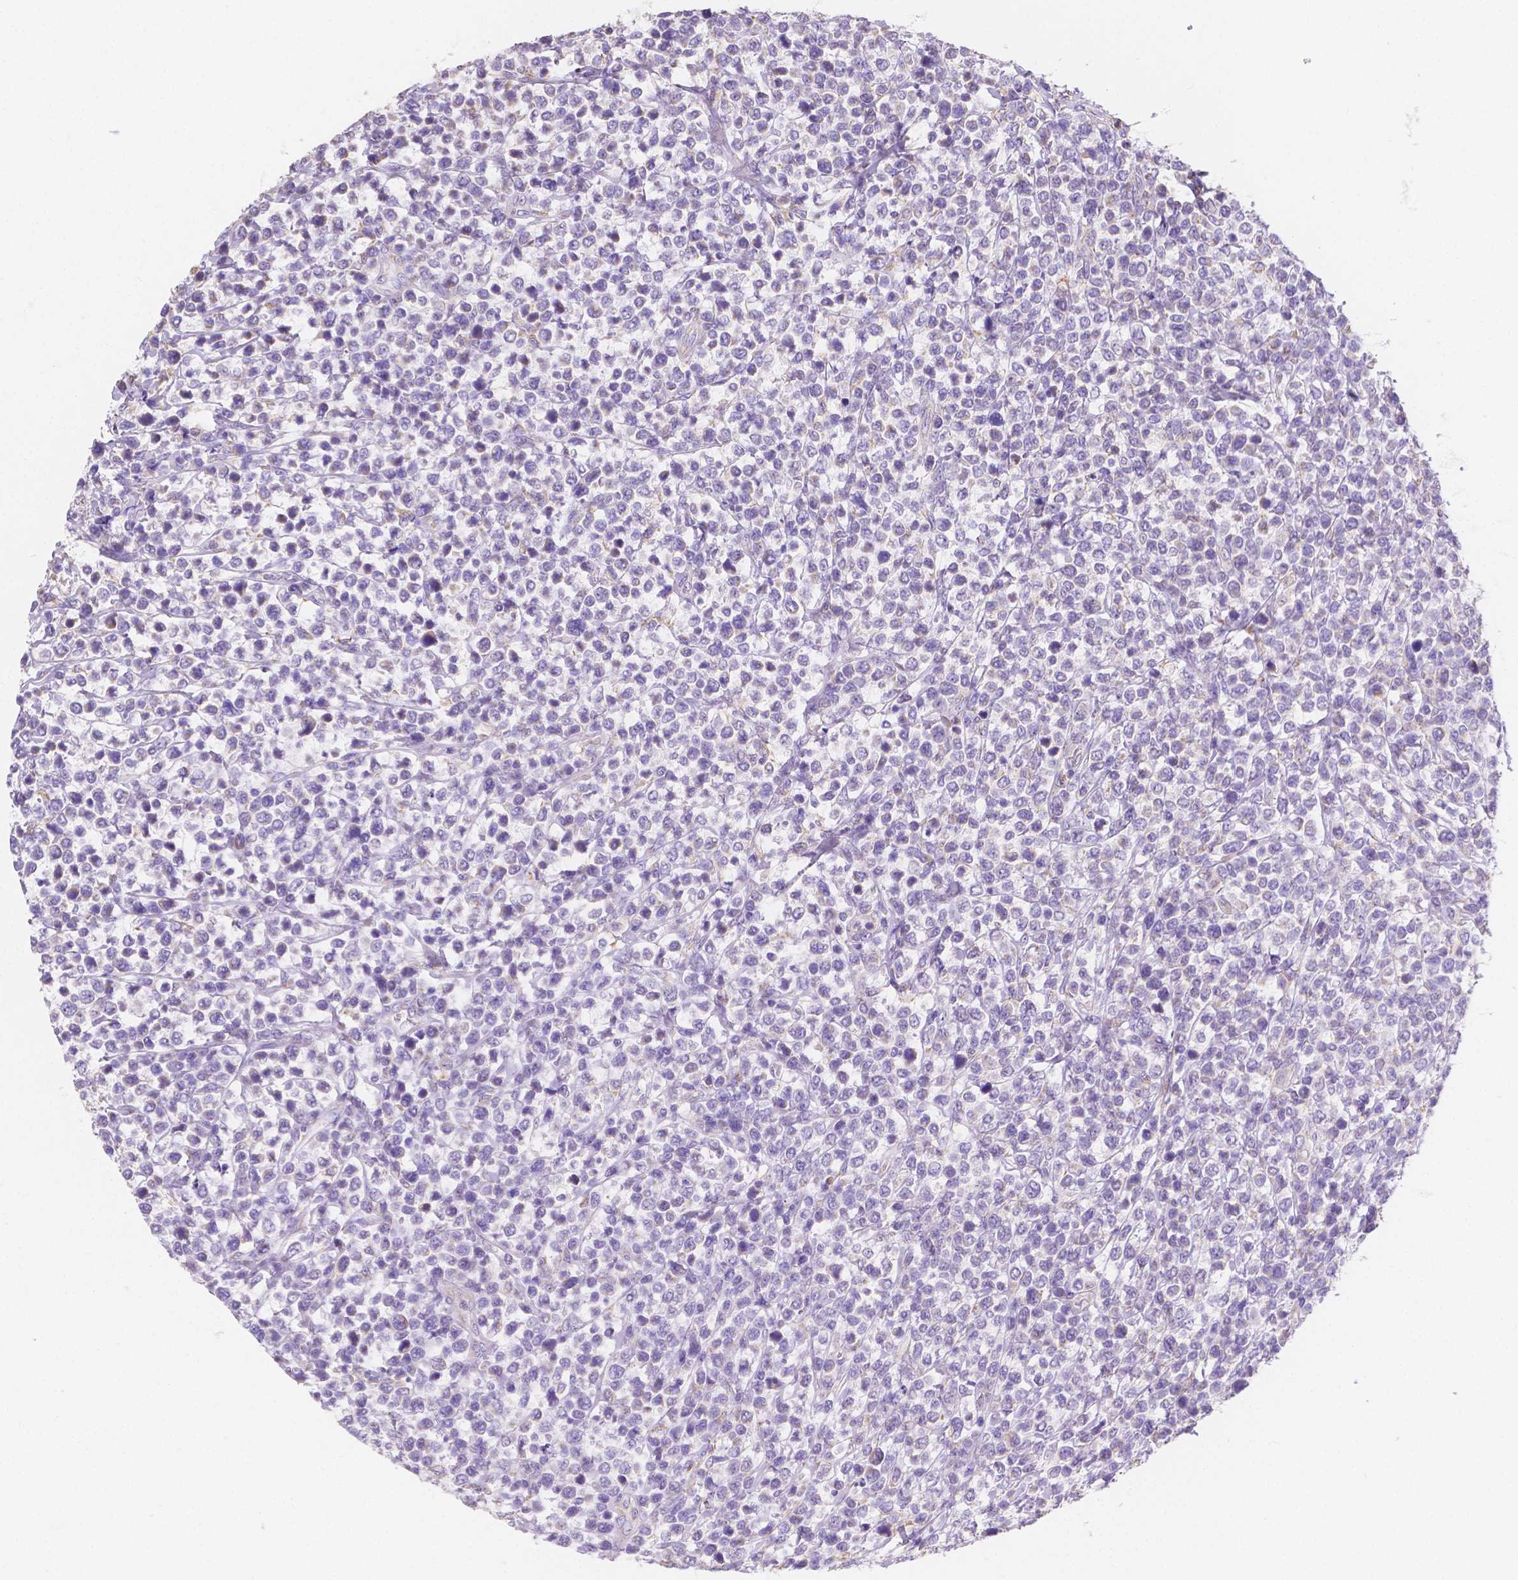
{"staining": {"intensity": "negative", "quantity": "none", "location": "none"}, "tissue": "lymphoma", "cell_type": "Tumor cells", "image_type": "cancer", "snomed": [{"axis": "morphology", "description": "Malignant lymphoma, non-Hodgkin's type, High grade"}, {"axis": "topography", "description": "Soft tissue"}], "caption": "A histopathology image of human malignant lymphoma, non-Hodgkin's type (high-grade) is negative for staining in tumor cells. (DAB immunohistochemistry (IHC) visualized using brightfield microscopy, high magnification).", "gene": "TMEM130", "patient": {"sex": "female", "age": 56}}